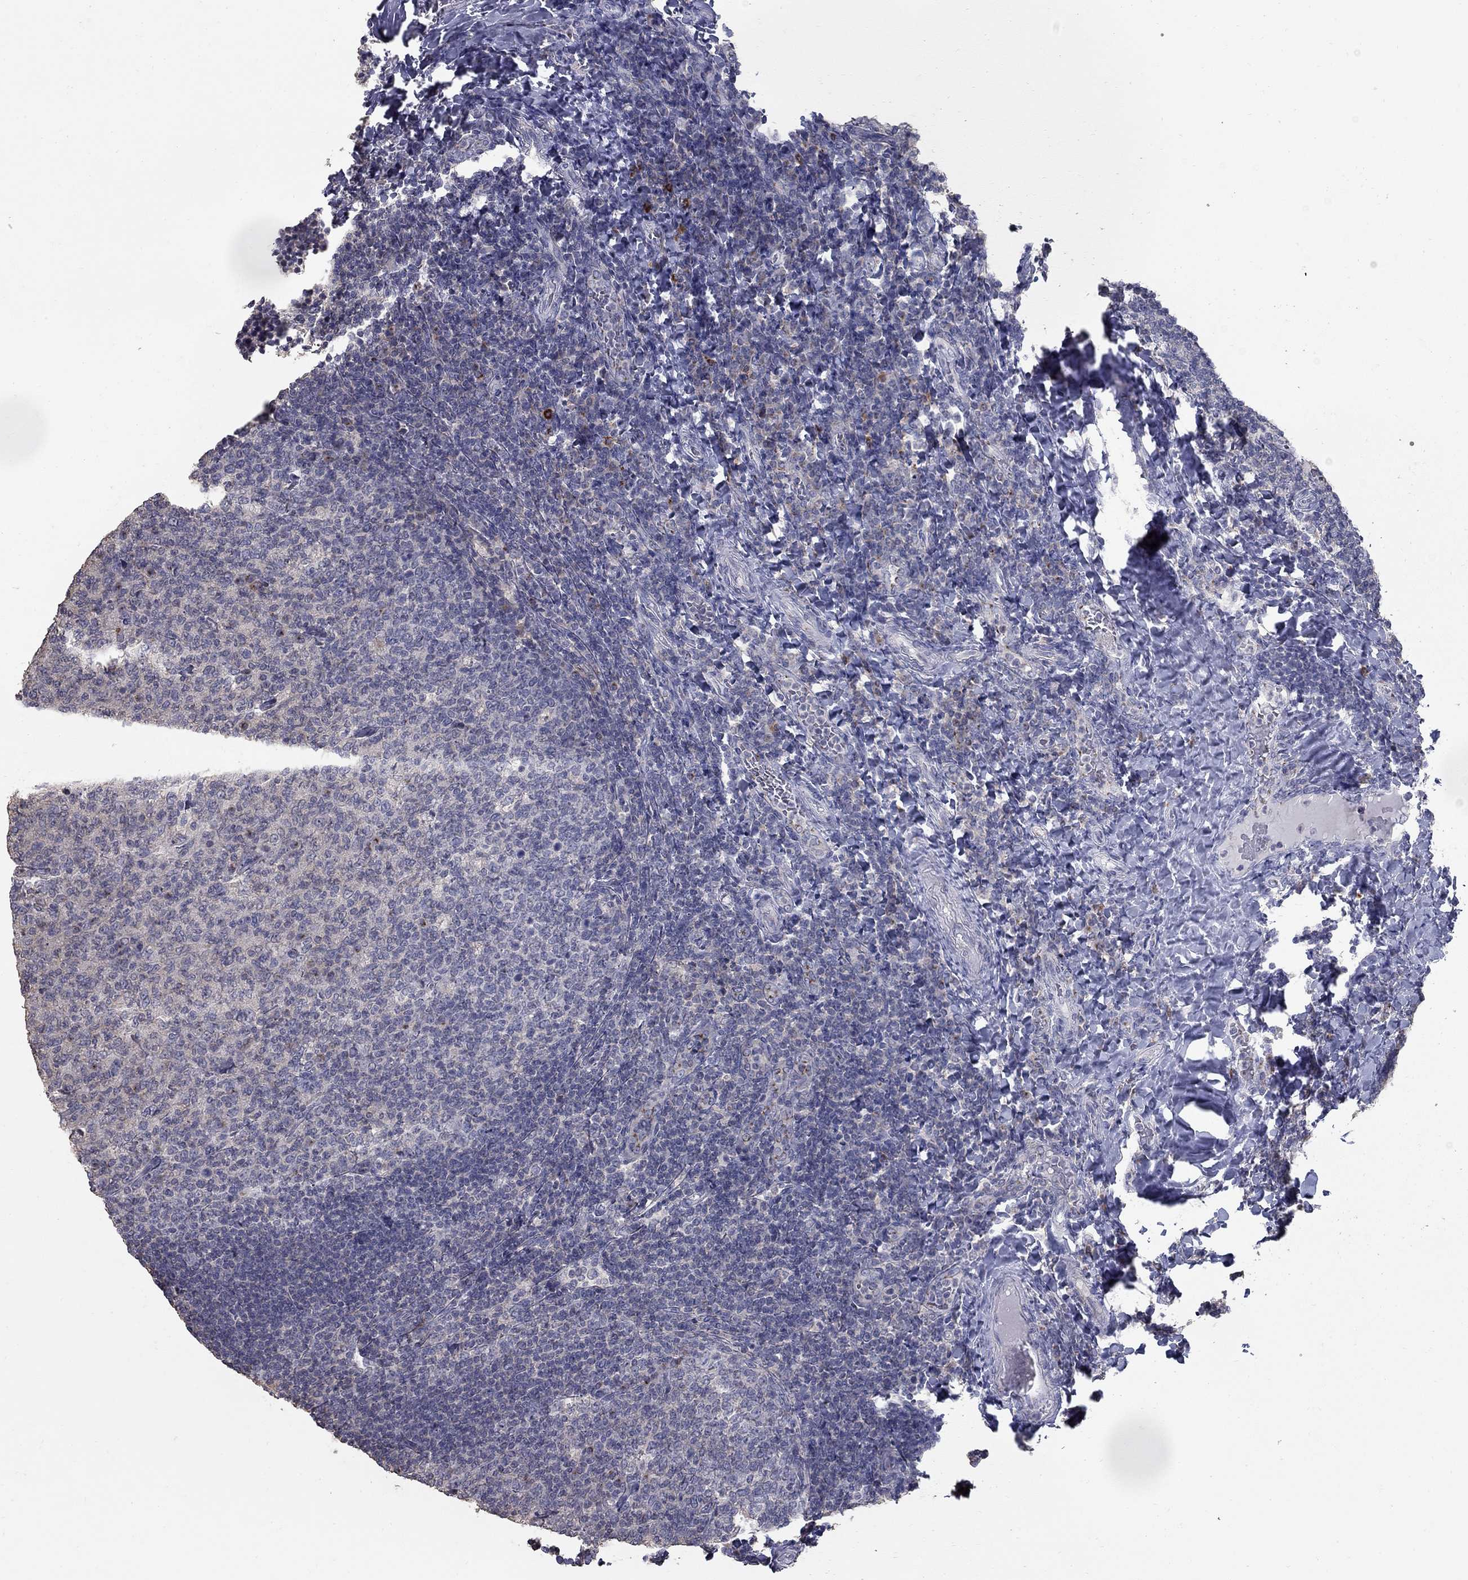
{"staining": {"intensity": "negative", "quantity": "none", "location": "none"}, "tissue": "tonsil", "cell_type": "Germinal center cells", "image_type": "normal", "snomed": [{"axis": "morphology", "description": "Normal tissue, NOS"}, {"axis": "topography", "description": "Tonsil"}], "caption": "Germinal center cells are negative for brown protein staining in benign tonsil.", "gene": "KIAA0319L", "patient": {"sex": "female", "age": 10}}